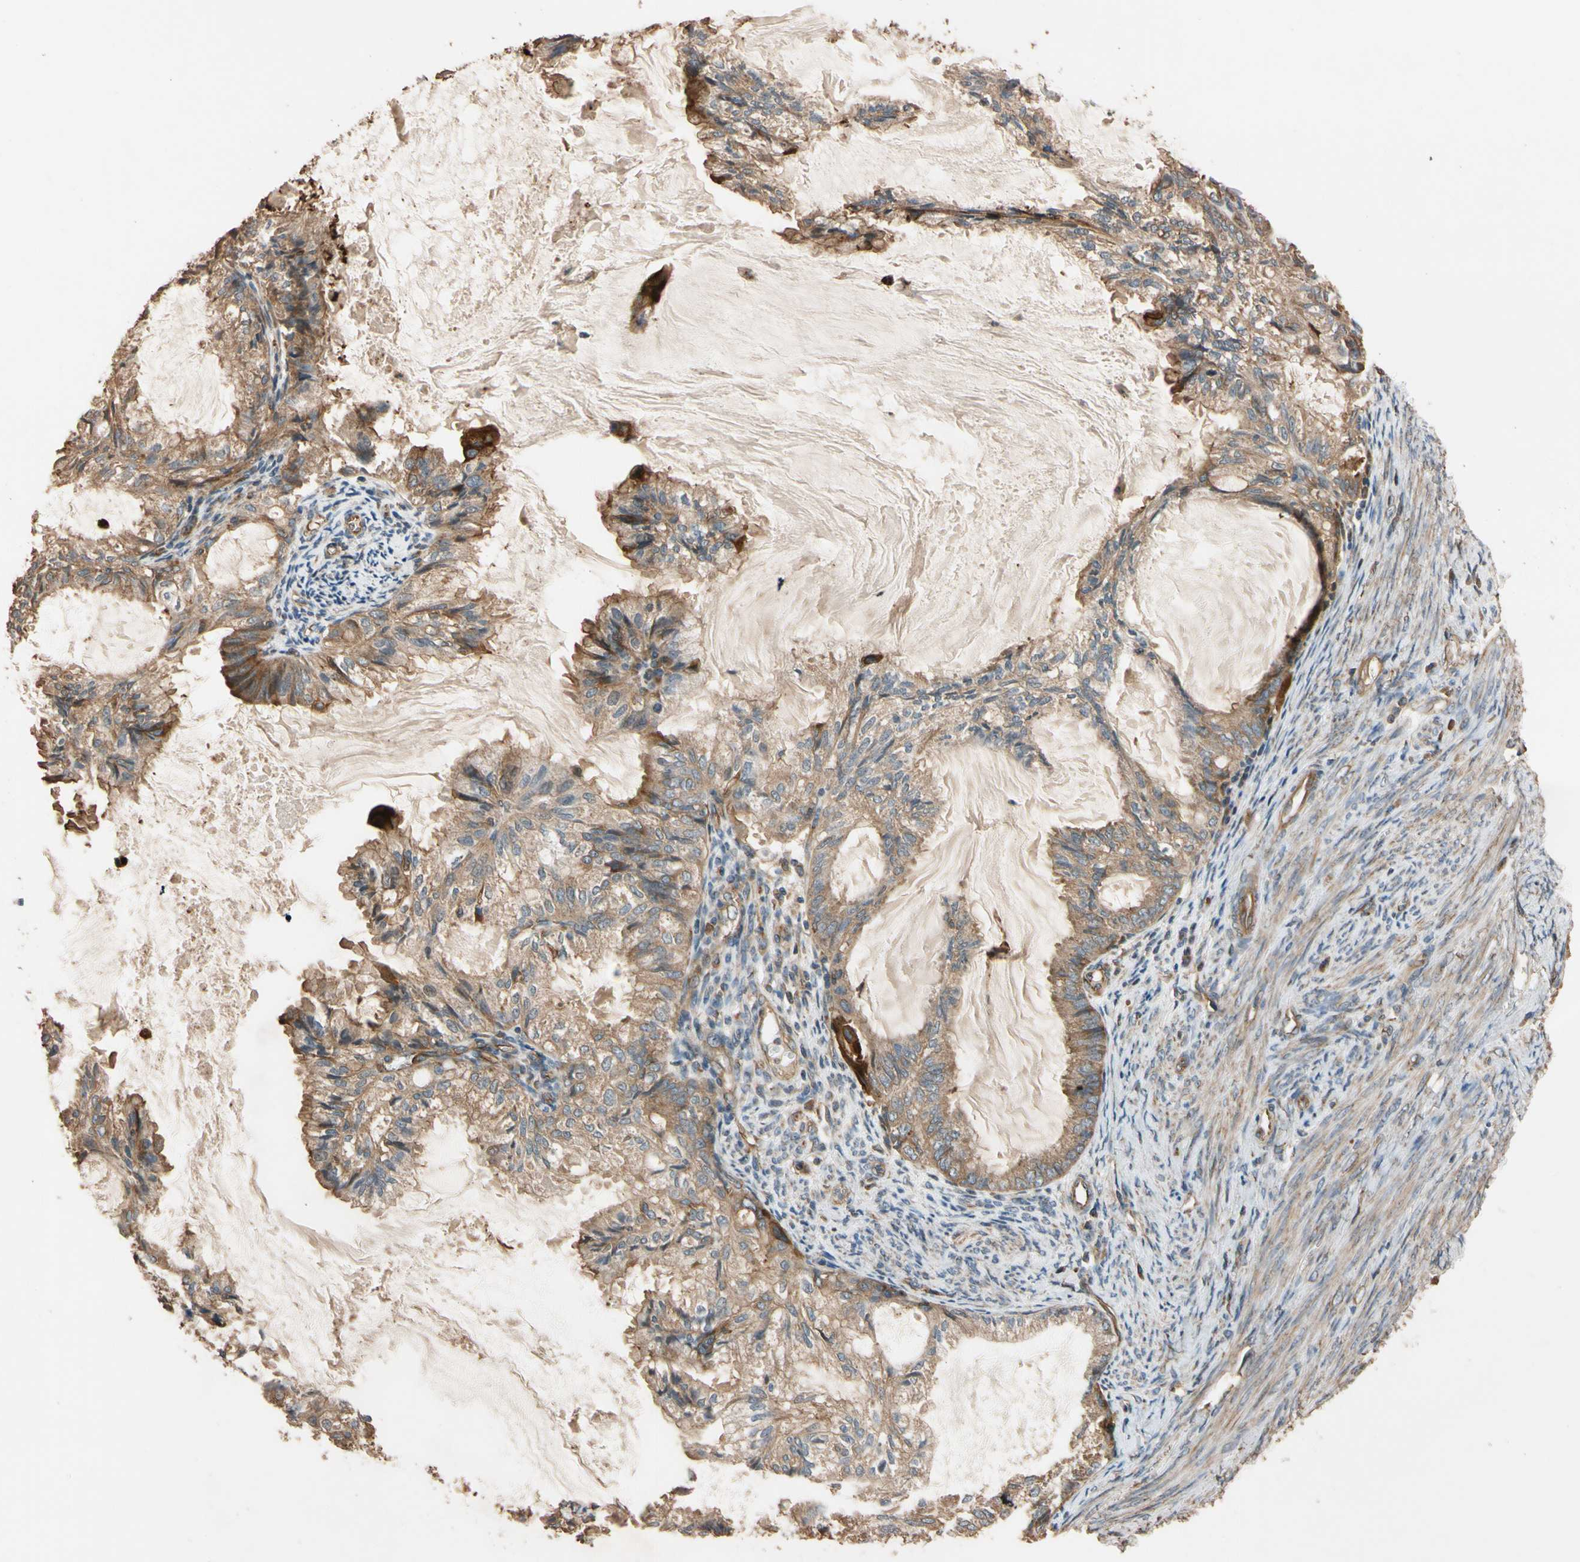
{"staining": {"intensity": "moderate", "quantity": ">75%", "location": "cytoplasmic/membranous"}, "tissue": "cervical cancer", "cell_type": "Tumor cells", "image_type": "cancer", "snomed": [{"axis": "morphology", "description": "Normal tissue, NOS"}, {"axis": "morphology", "description": "Adenocarcinoma, NOS"}, {"axis": "topography", "description": "Cervix"}, {"axis": "topography", "description": "Endometrium"}], "caption": "Cervical cancer was stained to show a protein in brown. There is medium levels of moderate cytoplasmic/membranous staining in about >75% of tumor cells.", "gene": "MGRN1", "patient": {"sex": "female", "age": 86}}